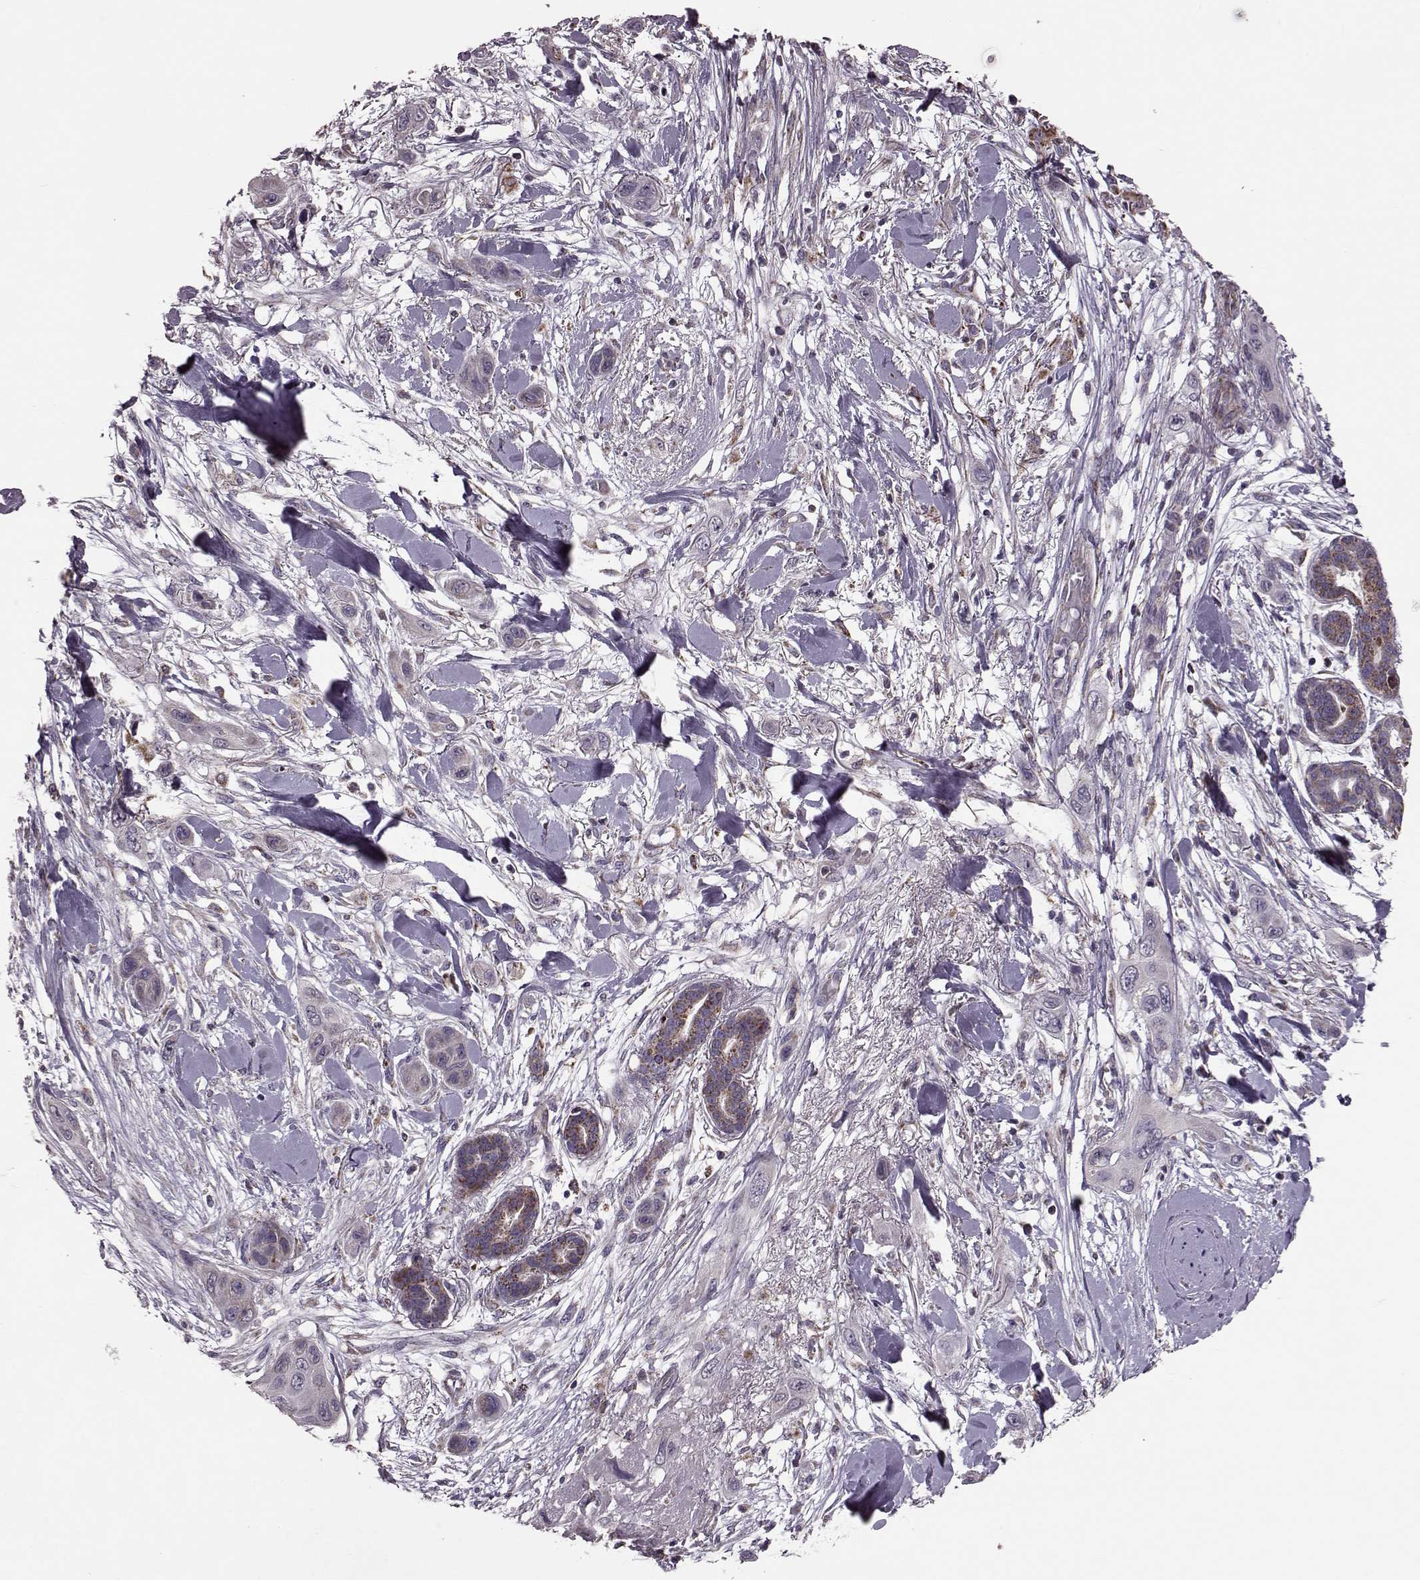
{"staining": {"intensity": "negative", "quantity": "none", "location": "none"}, "tissue": "skin cancer", "cell_type": "Tumor cells", "image_type": "cancer", "snomed": [{"axis": "morphology", "description": "Squamous cell carcinoma, NOS"}, {"axis": "topography", "description": "Skin"}], "caption": "An immunohistochemistry histopathology image of skin cancer (squamous cell carcinoma) is shown. There is no staining in tumor cells of skin cancer (squamous cell carcinoma). (DAB IHC visualized using brightfield microscopy, high magnification).", "gene": "PUDP", "patient": {"sex": "male", "age": 79}}